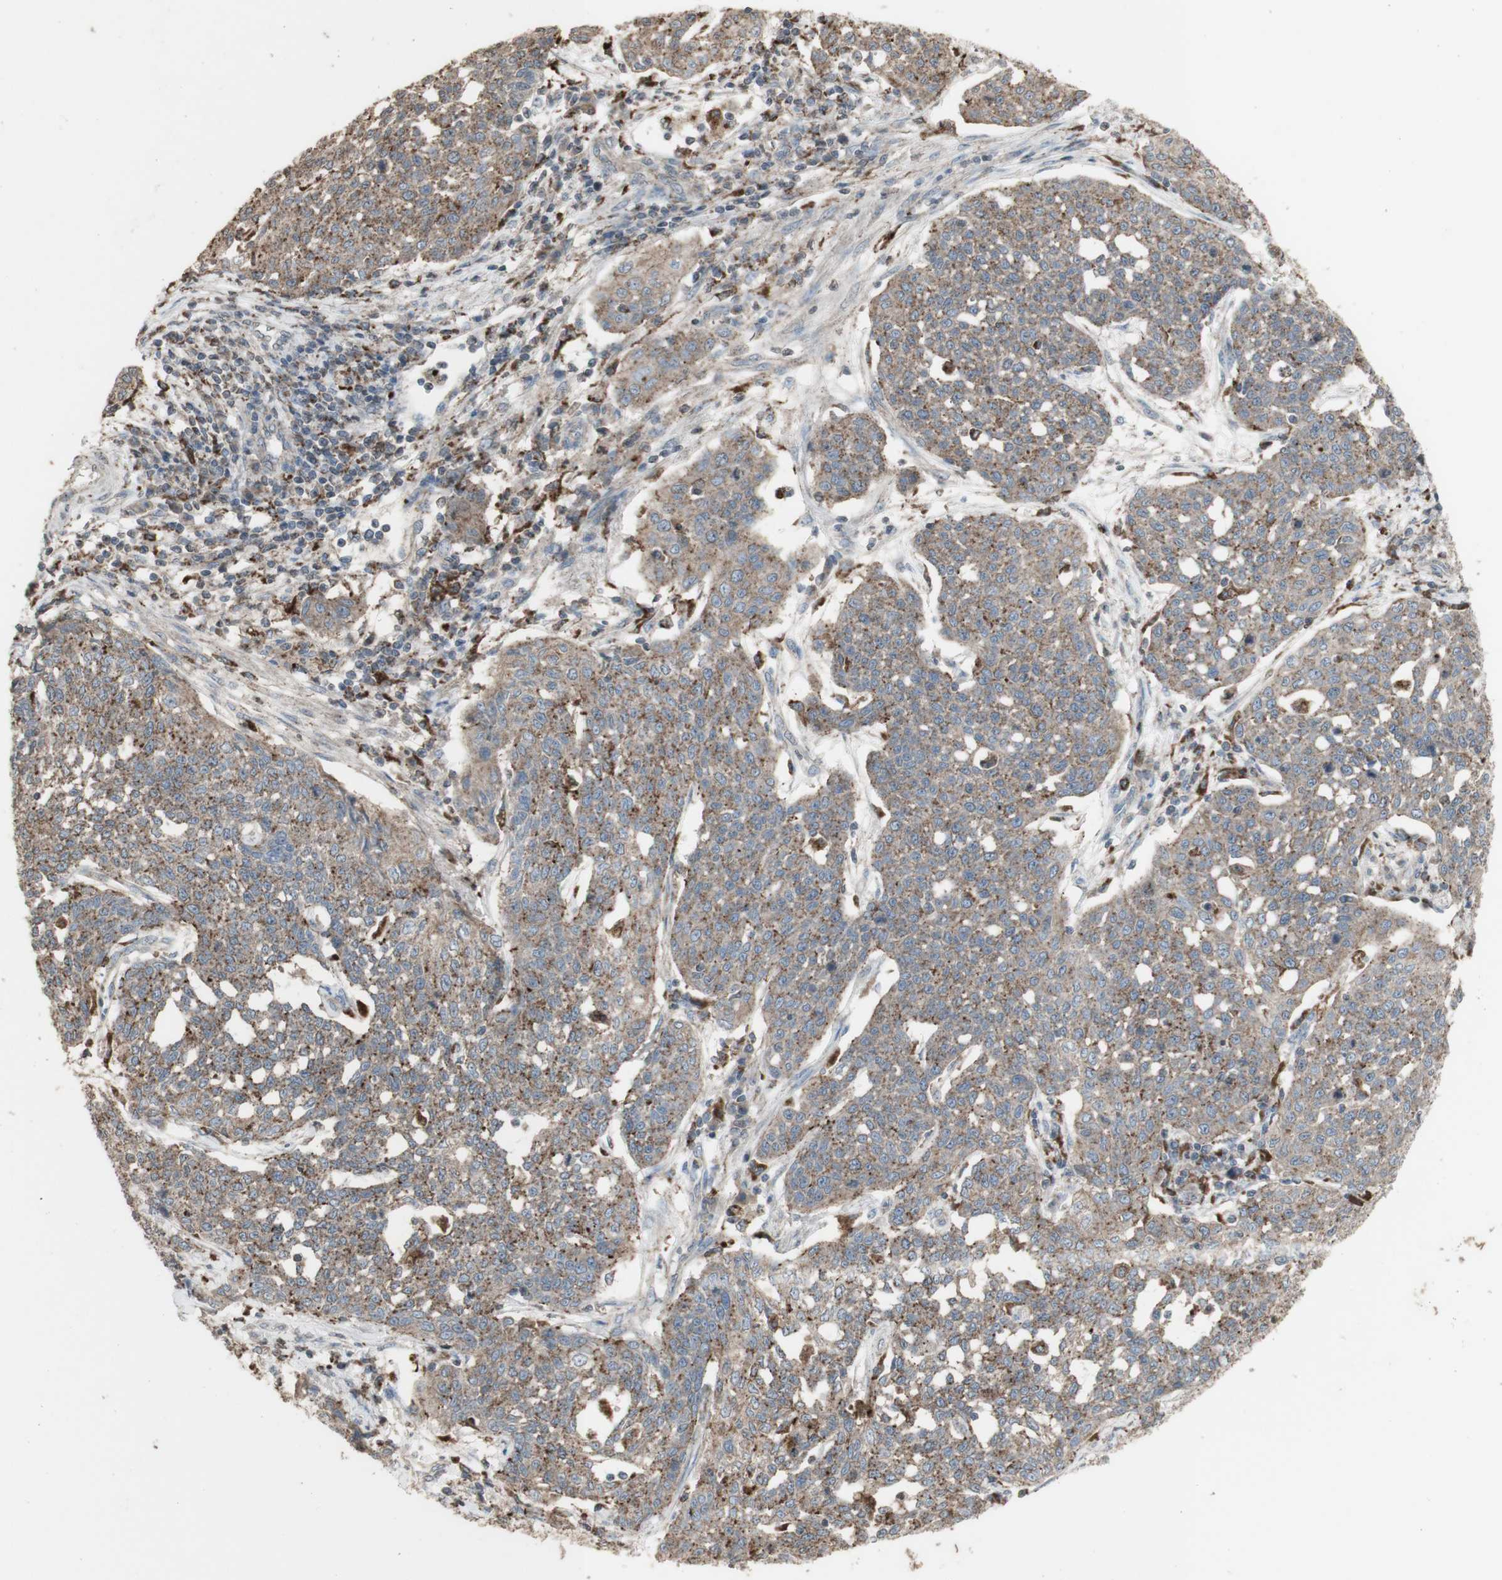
{"staining": {"intensity": "moderate", "quantity": ">75%", "location": "cytoplasmic/membranous"}, "tissue": "cervical cancer", "cell_type": "Tumor cells", "image_type": "cancer", "snomed": [{"axis": "morphology", "description": "Squamous cell carcinoma, NOS"}, {"axis": "topography", "description": "Cervix"}], "caption": "Moderate cytoplasmic/membranous expression for a protein is appreciated in approximately >75% of tumor cells of cervical cancer using immunohistochemistry (IHC).", "gene": "ATP6V1E1", "patient": {"sex": "female", "age": 34}}